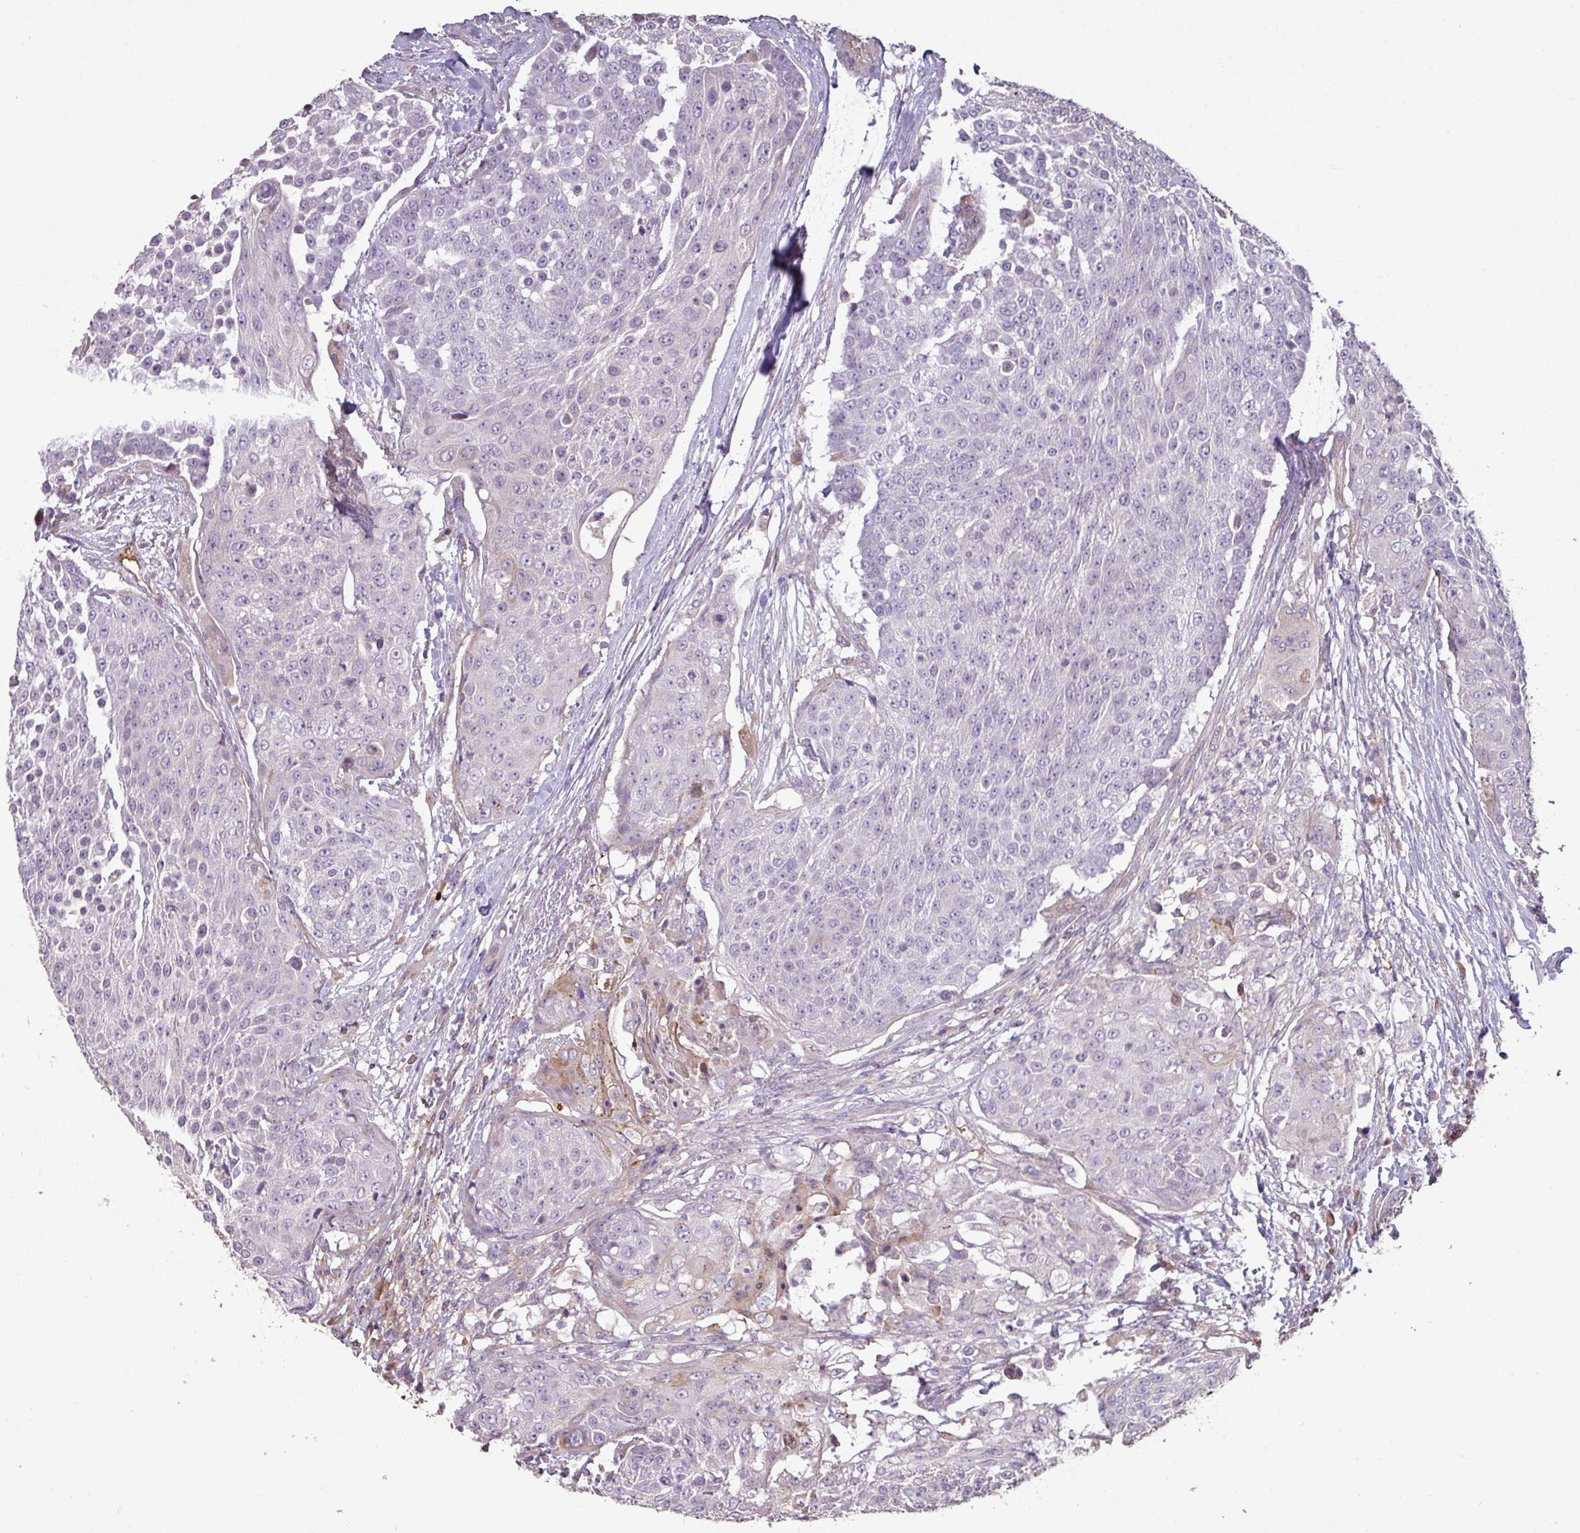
{"staining": {"intensity": "negative", "quantity": "none", "location": "none"}, "tissue": "urothelial cancer", "cell_type": "Tumor cells", "image_type": "cancer", "snomed": [{"axis": "morphology", "description": "Urothelial carcinoma, High grade"}, {"axis": "topography", "description": "Urinary bladder"}], "caption": "Image shows no protein expression in tumor cells of high-grade urothelial carcinoma tissue. Nuclei are stained in blue.", "gene": "NHSL2", "patient": {"sex": "female", "age": 63}}